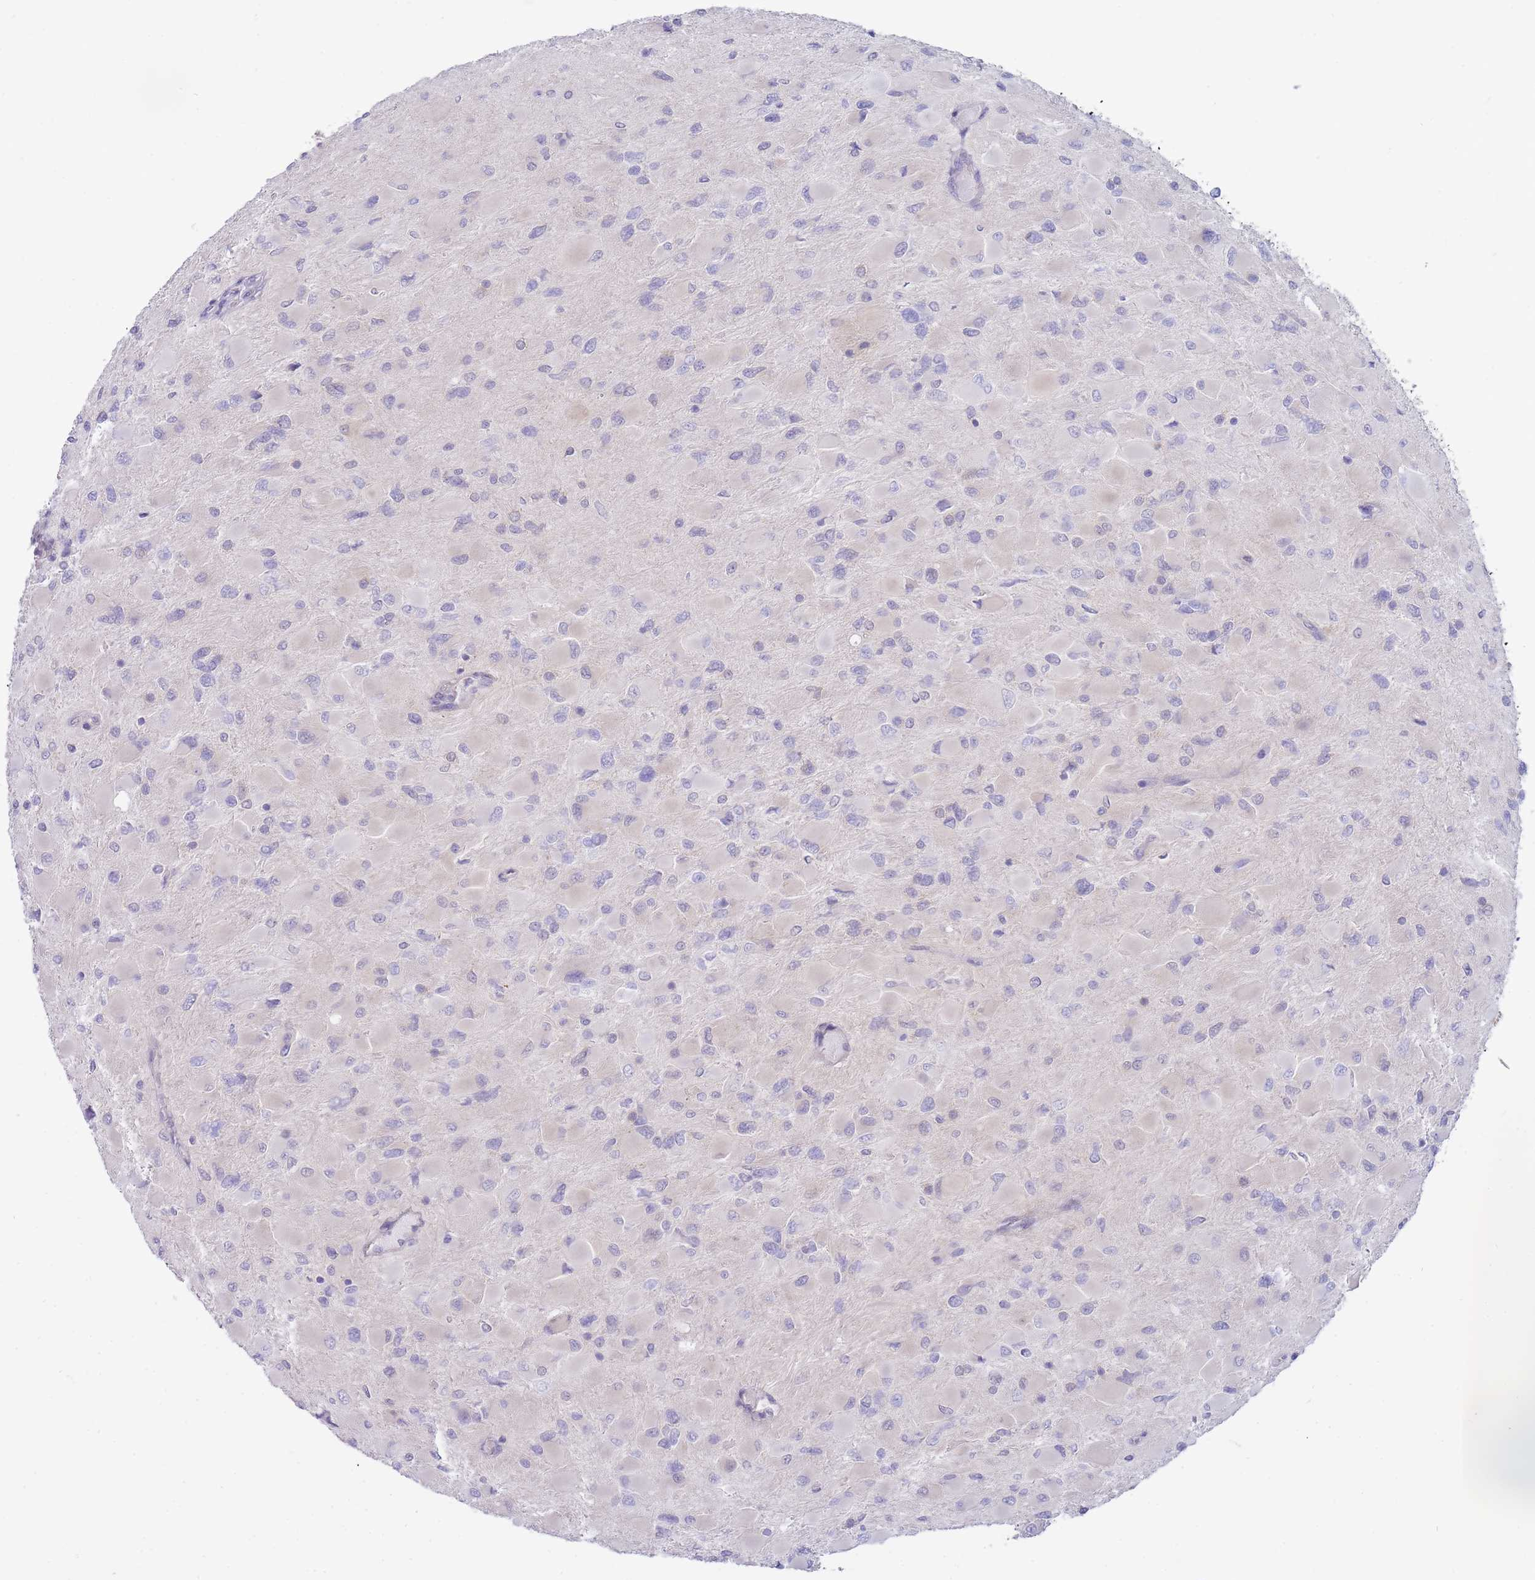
{"staining": {"intensity": "negative", "quantity": "none", "location": "none"}, "tissue": "glioma", "cell_type": "Tumor cells", "image_type": "cancer", "snomed": [{"axis": "morphology", "description": "Glioma, malignant, High grade"}, {"axis": "topography", "description": "Cerebral cortex"}], "caption": "IHC histopathology image of neoplastic tissue: glioma stained with DAB reveals no significant protein positivity in tumor cells.", "gene": "SUGT1", "patient": {"sex": "female", "age": 36}}